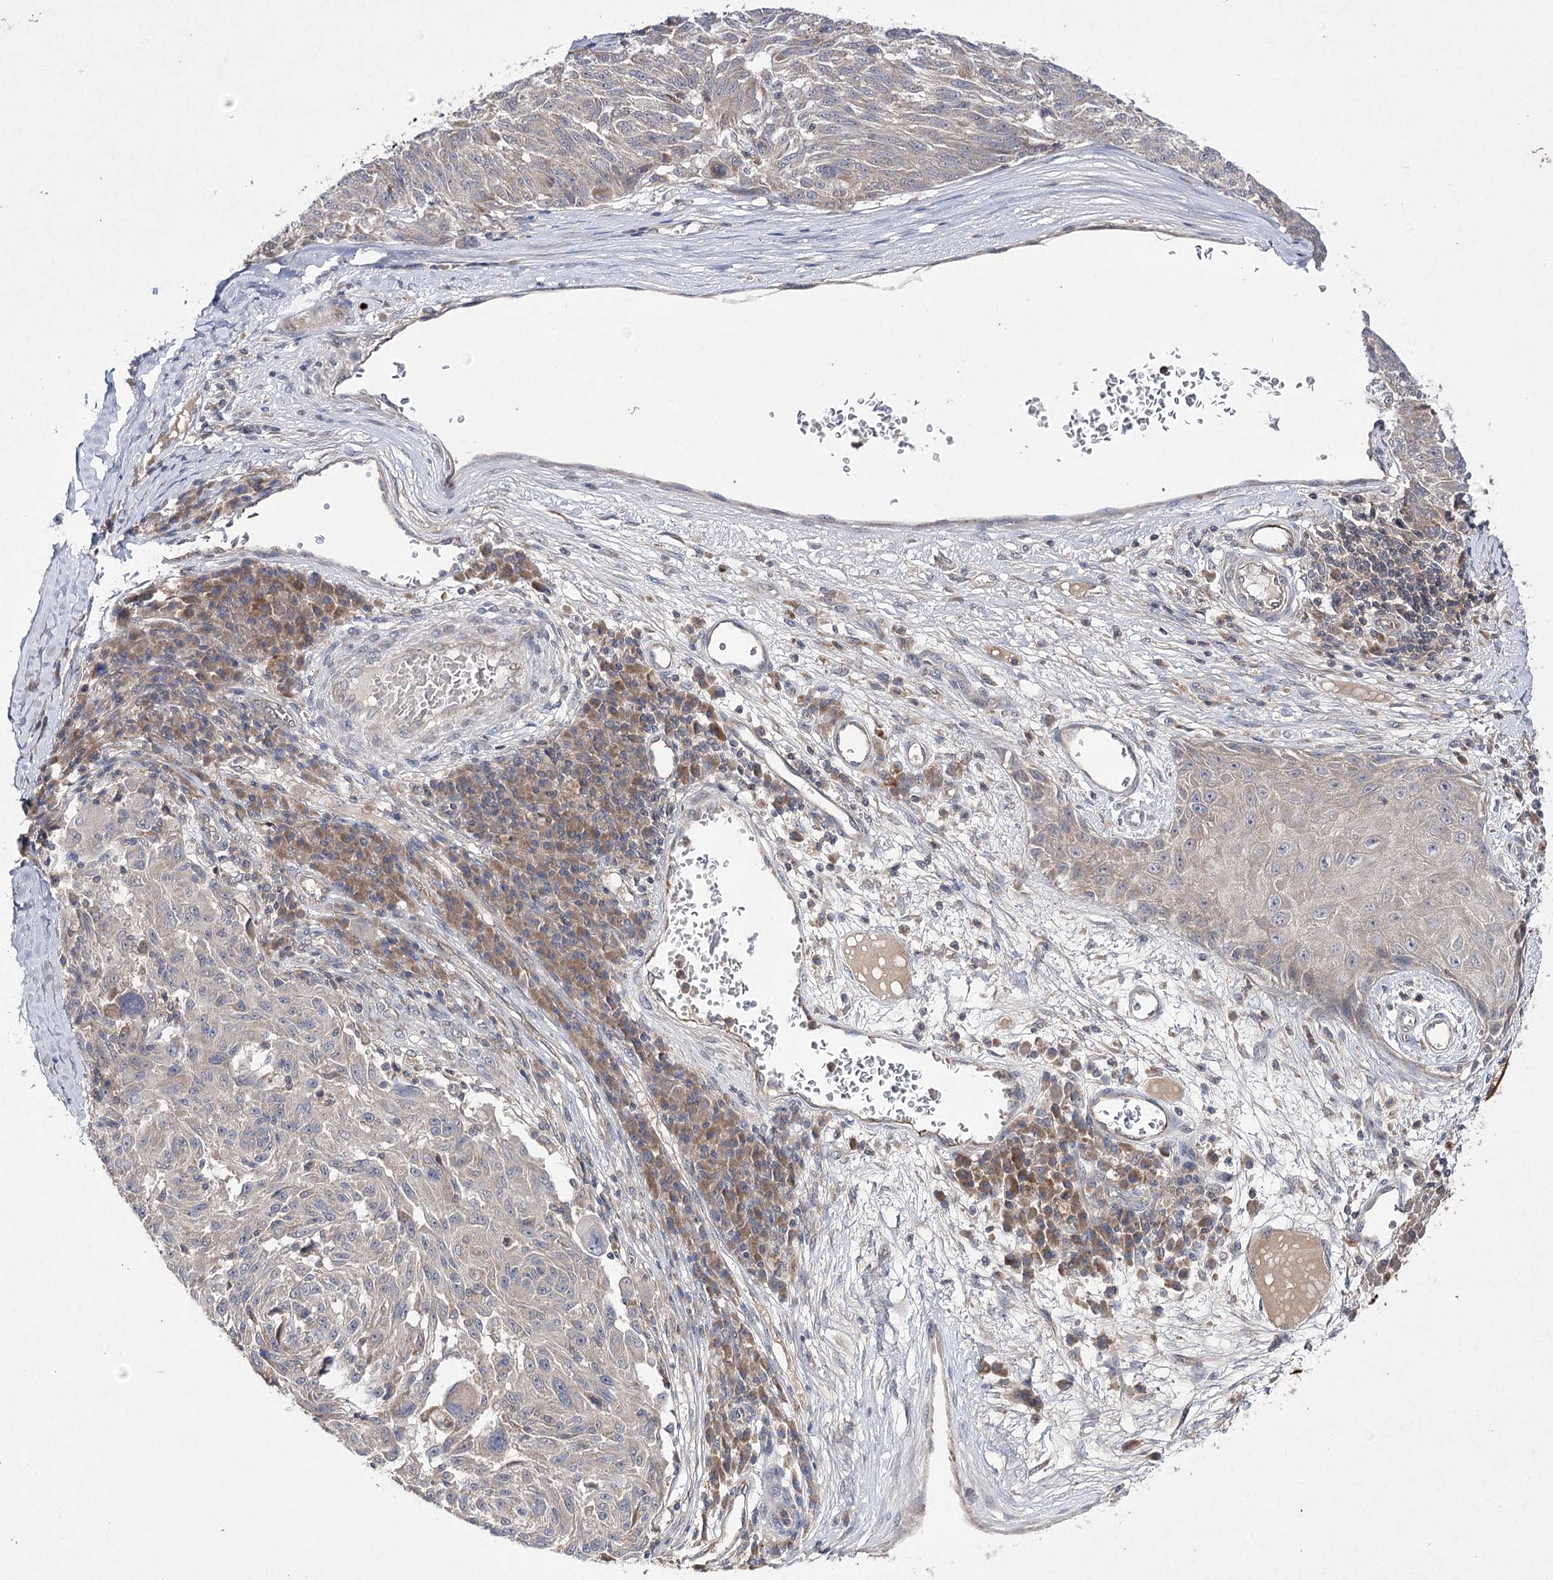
{"staining": {"intensity": "weak", "quantity": "25%-75%", "location": "cytoplasmic/membranous"}, "tissue": "melanoma", "cell_type": "Tumor cells", "image_type": "cancer", "snomed": [{"axis": "morphology", "description": "Malignant melanoma, NOS"}, {"axis": "topography", "description": "Skin"}], "caption": "Malignant melanoma stained with IHC displays weak cytoplasmic/membranous staining in about 25%-75% of tumor cells.", "gene": "BCR", "patient": {"sex": "male", "age": 53}}